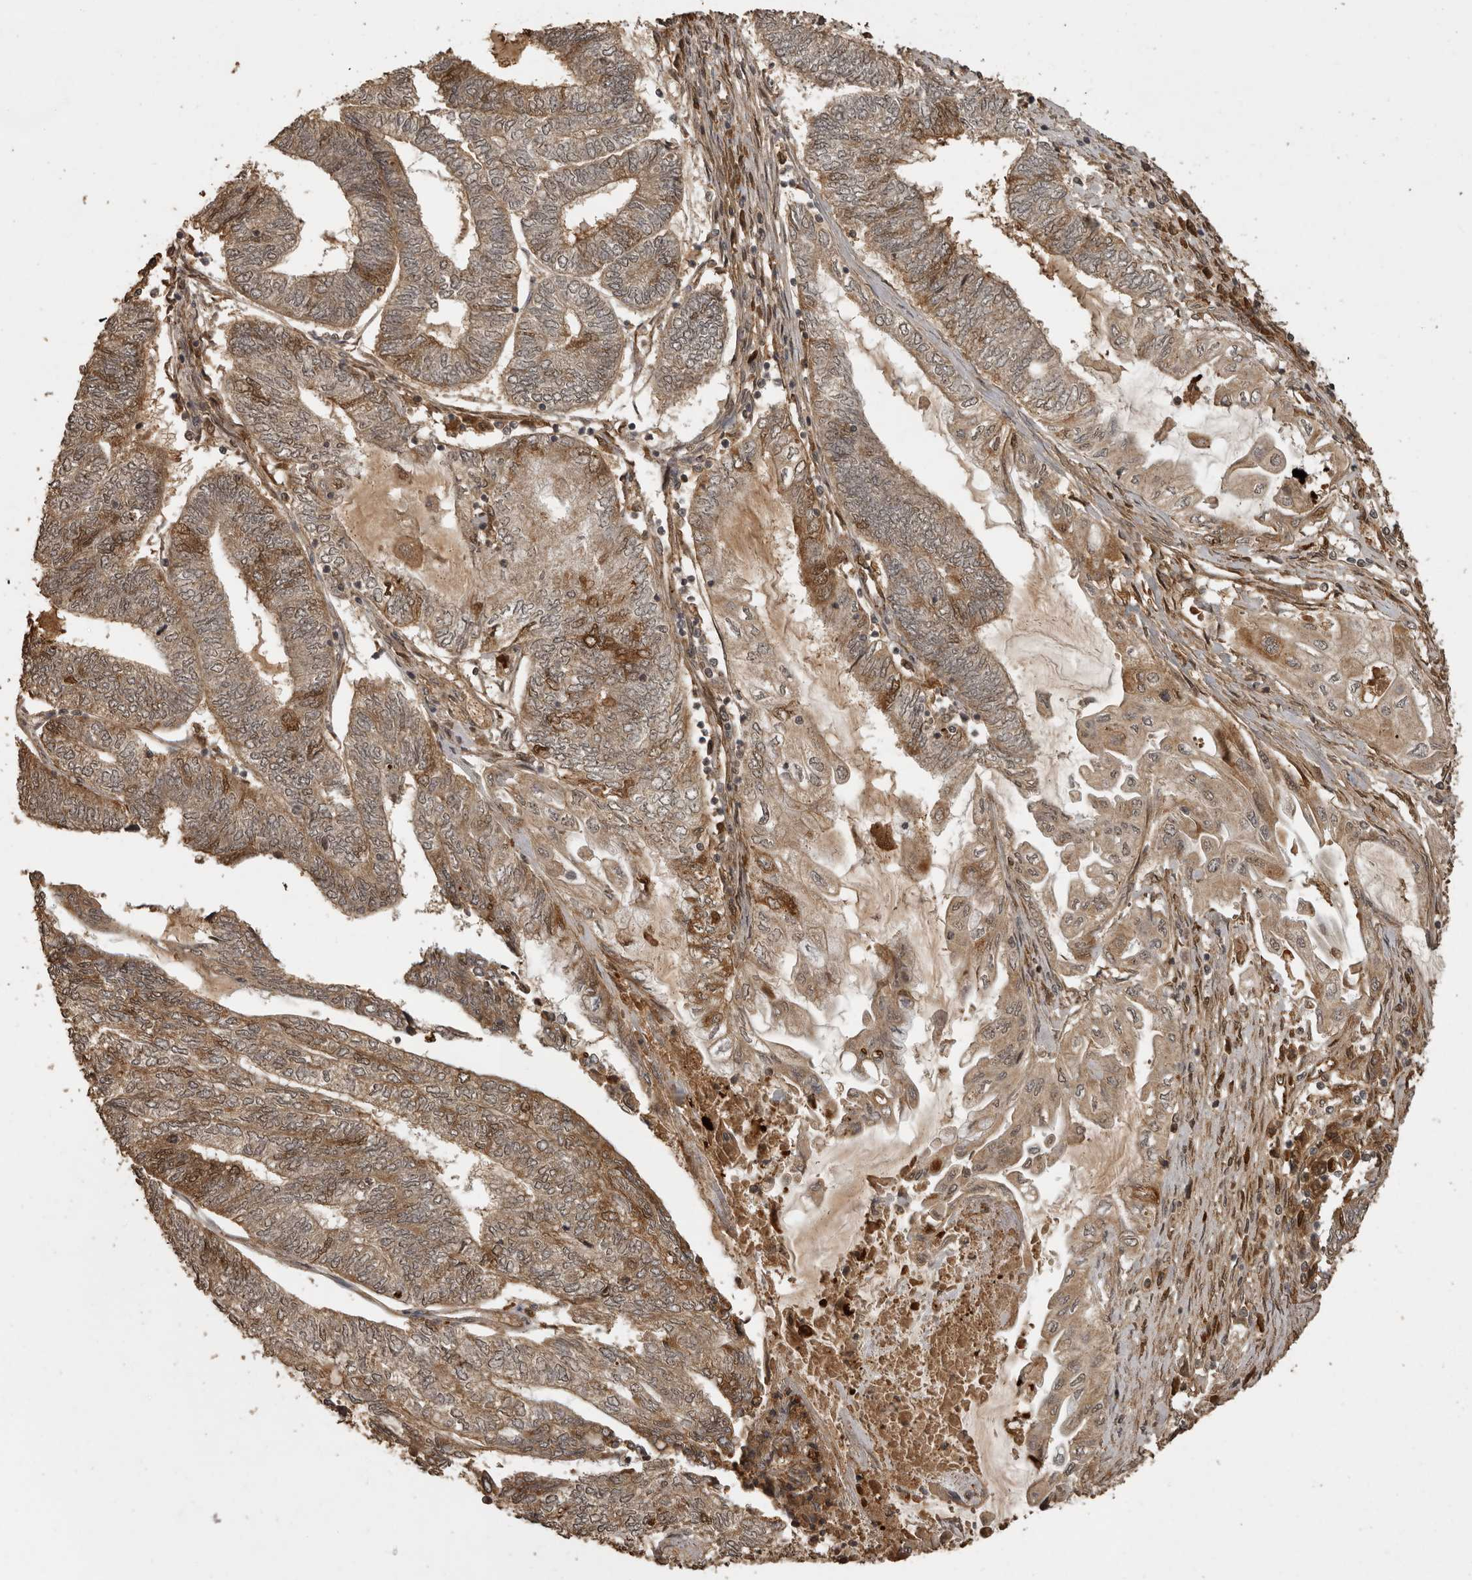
{"staining": {"intensity": "moderate", "quantity": "25%-75%", "location": "cytoplasmic/membranous,nuclear"}, "tissue": "endometrial cancer", "cell_type": "Tumor cells", "image_type": "cancer", "snomed": [{"axis": "morphology", "description": "Adenocarcinoma, NOS"}, {"axis": "topography", "description": "Uterus"}, {"axis": "topography", "description": "Endometrium"}], "caption": "Immunohistochemistry photomicrograph of neoplastic tissue: endometrial adenocarcinoma stained using immunohistochemistry reveals medium levels of moderate protein expression localized specifically in the cytoplasmic/membranous and nuclear of tumor cells, appearing as a cytoplasmic/membranous and nuclear brown color.", "gene": "CTF1", "patient": {"sex": "female", "age": 70}}